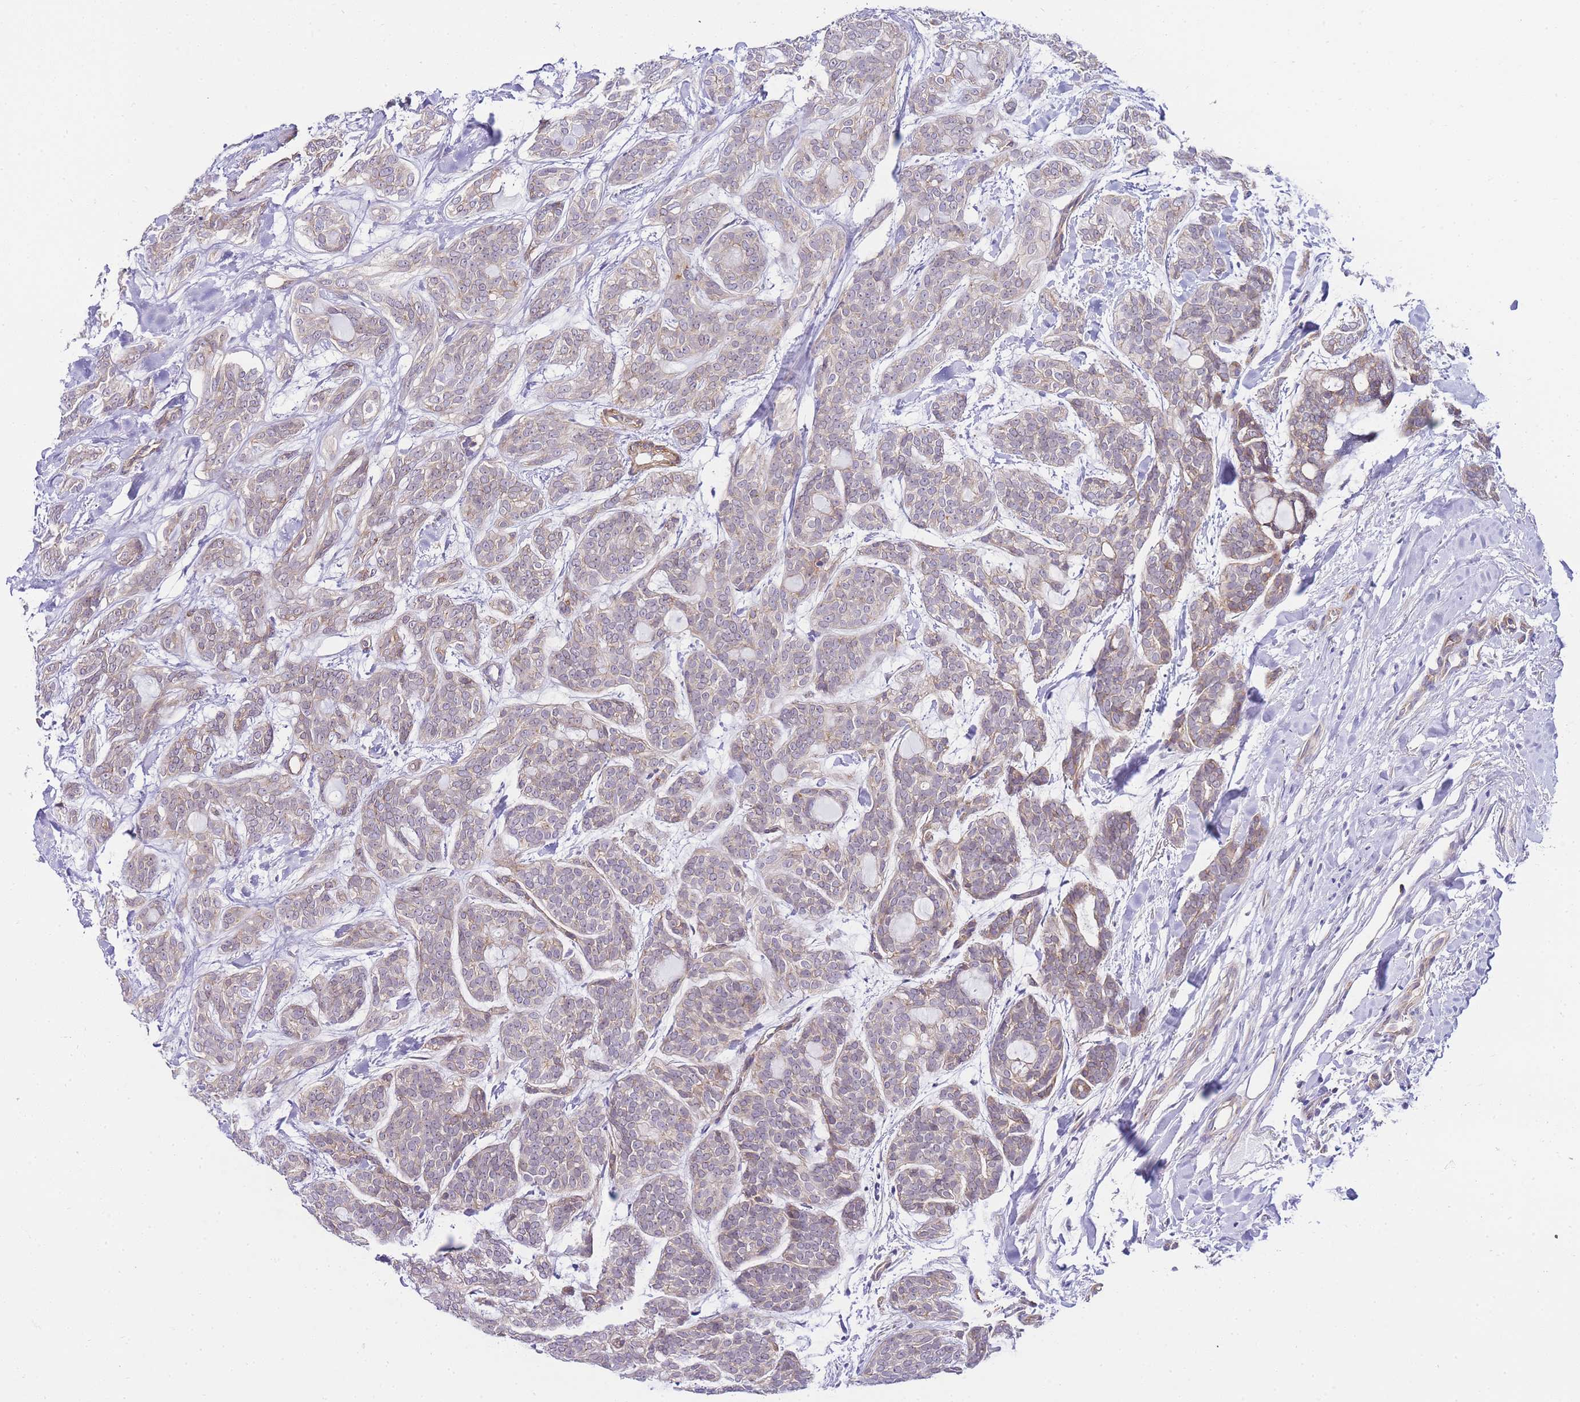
{"staining": {"intensity": "weak", "quantity": "25%-75%", "location": "cytoplasmic/membranous"}, "tissue": "head and neck cancer", "cell_type": "Tumor cells", "image_type": "cancer", "snomed": [{"axis": "morphology", "description": "Adenocarcinoma, NOS"}, {"axis": "topography", "description": "Head-Neck"}], "caption": "A brown stain highlights weak cytoplasmic/membranous expression of a protein in head and neck cancer (adenocarcinoma) tumor cells. The staining was performed using DAB (3,3'-diaminobenzidine) to visualize the protein expression in brown, while the nuclei were stained in blue with hematoxylin (Magnification: 20x).", "gene": "PDCD7", "patient": {"sex": "male", "age": 66}}